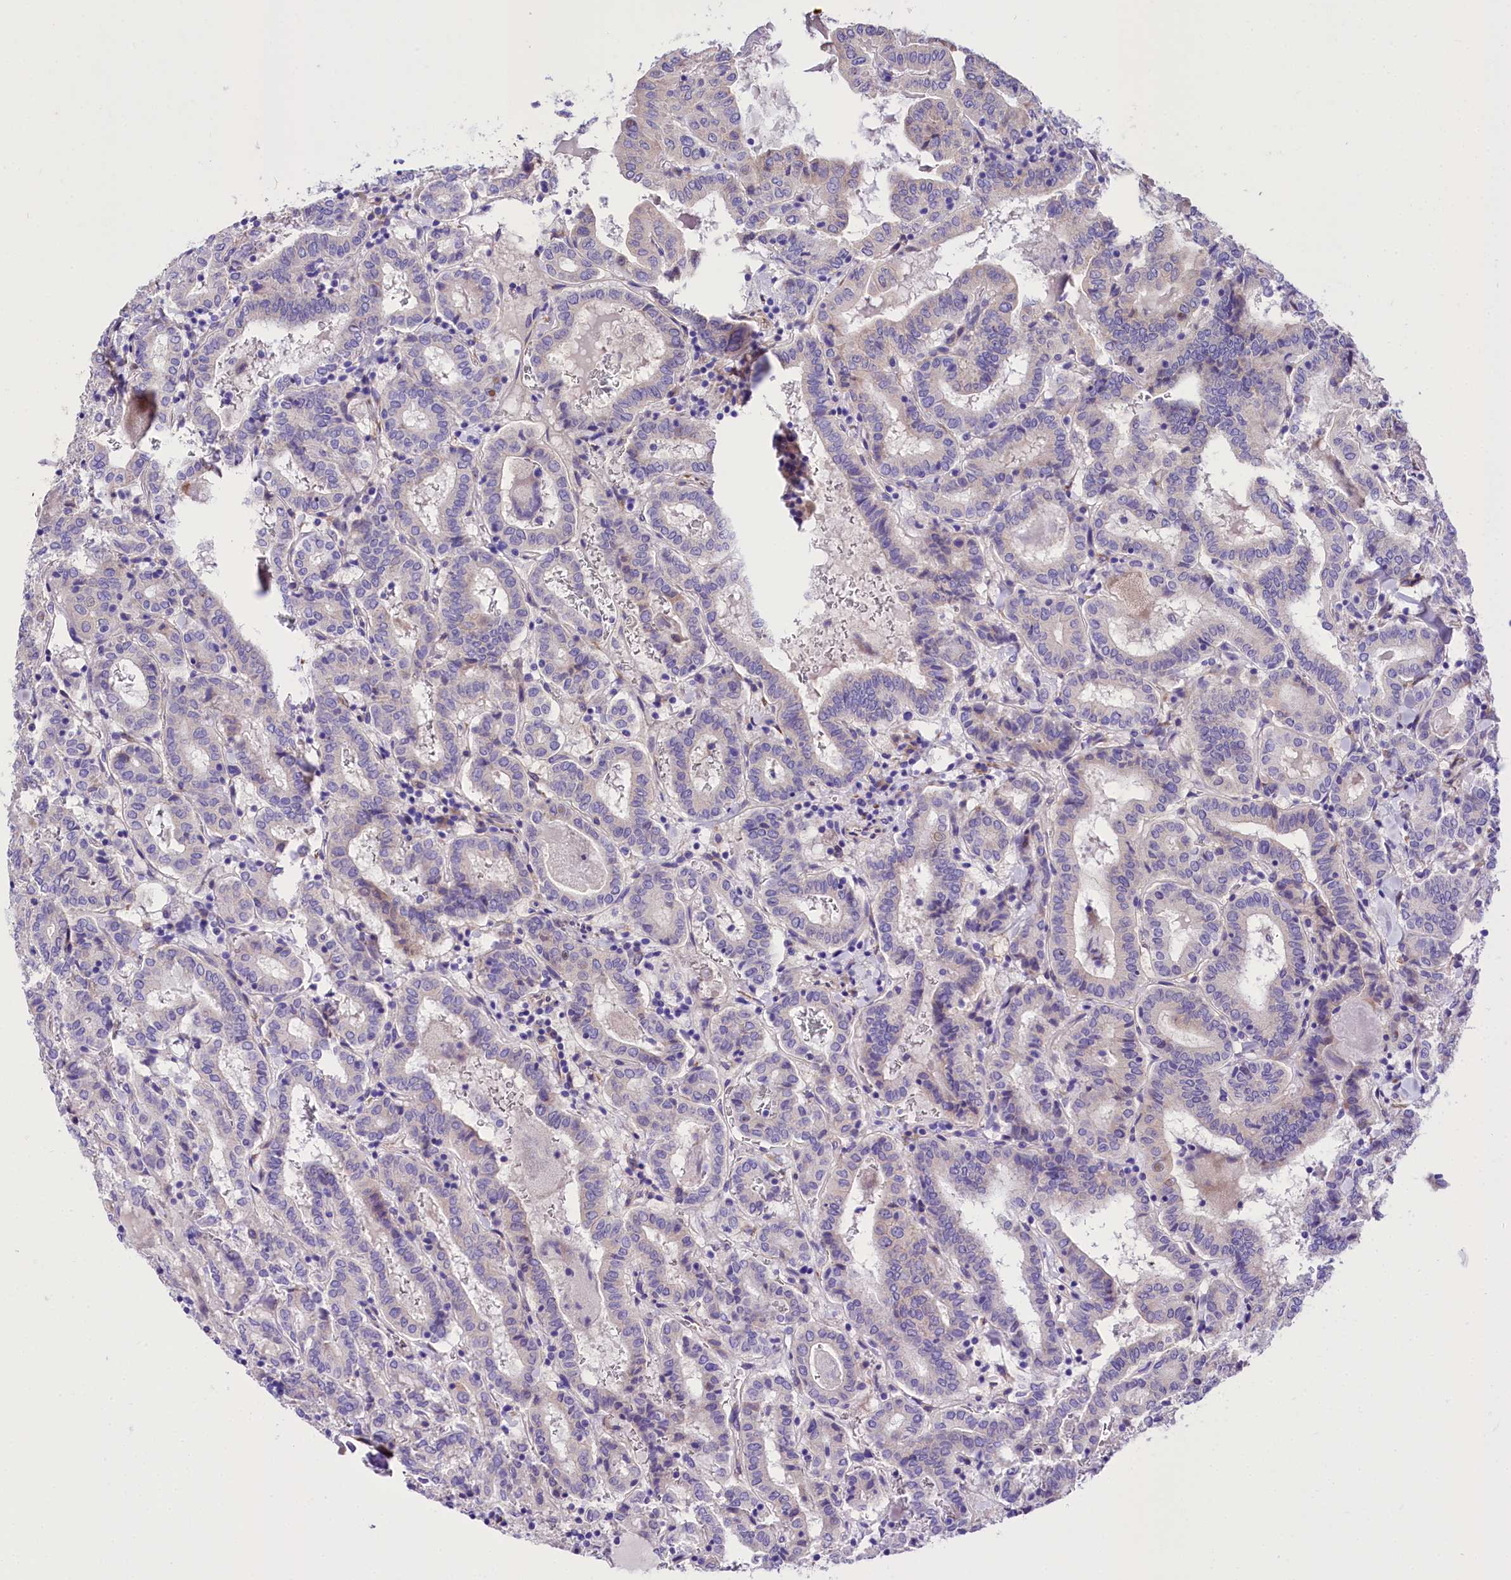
{"staining": {"intensity": "negative", "quantity": "none", "location": "none"}, "tissue": "thyroid cancer", "cell_type": "Tumor cells", "image_type": "cancer", "snomed": [{"axis": "morphology", "description": "Papillary adenocarcinoma, NOS"}, {"axis": "topography", "description": "Thyroid gland"}], "caption": "A high-resolution histopathology image shows immunohistochemistry (IHC) staining of thyroid cancer, which demonstrates no significant positivity in tumor cells. (Immunohistochemistry (ihc), brightfield microscopy, high magnification).", "gene": "A2ML1", "patient": {"sex": "female", "age": 72}}